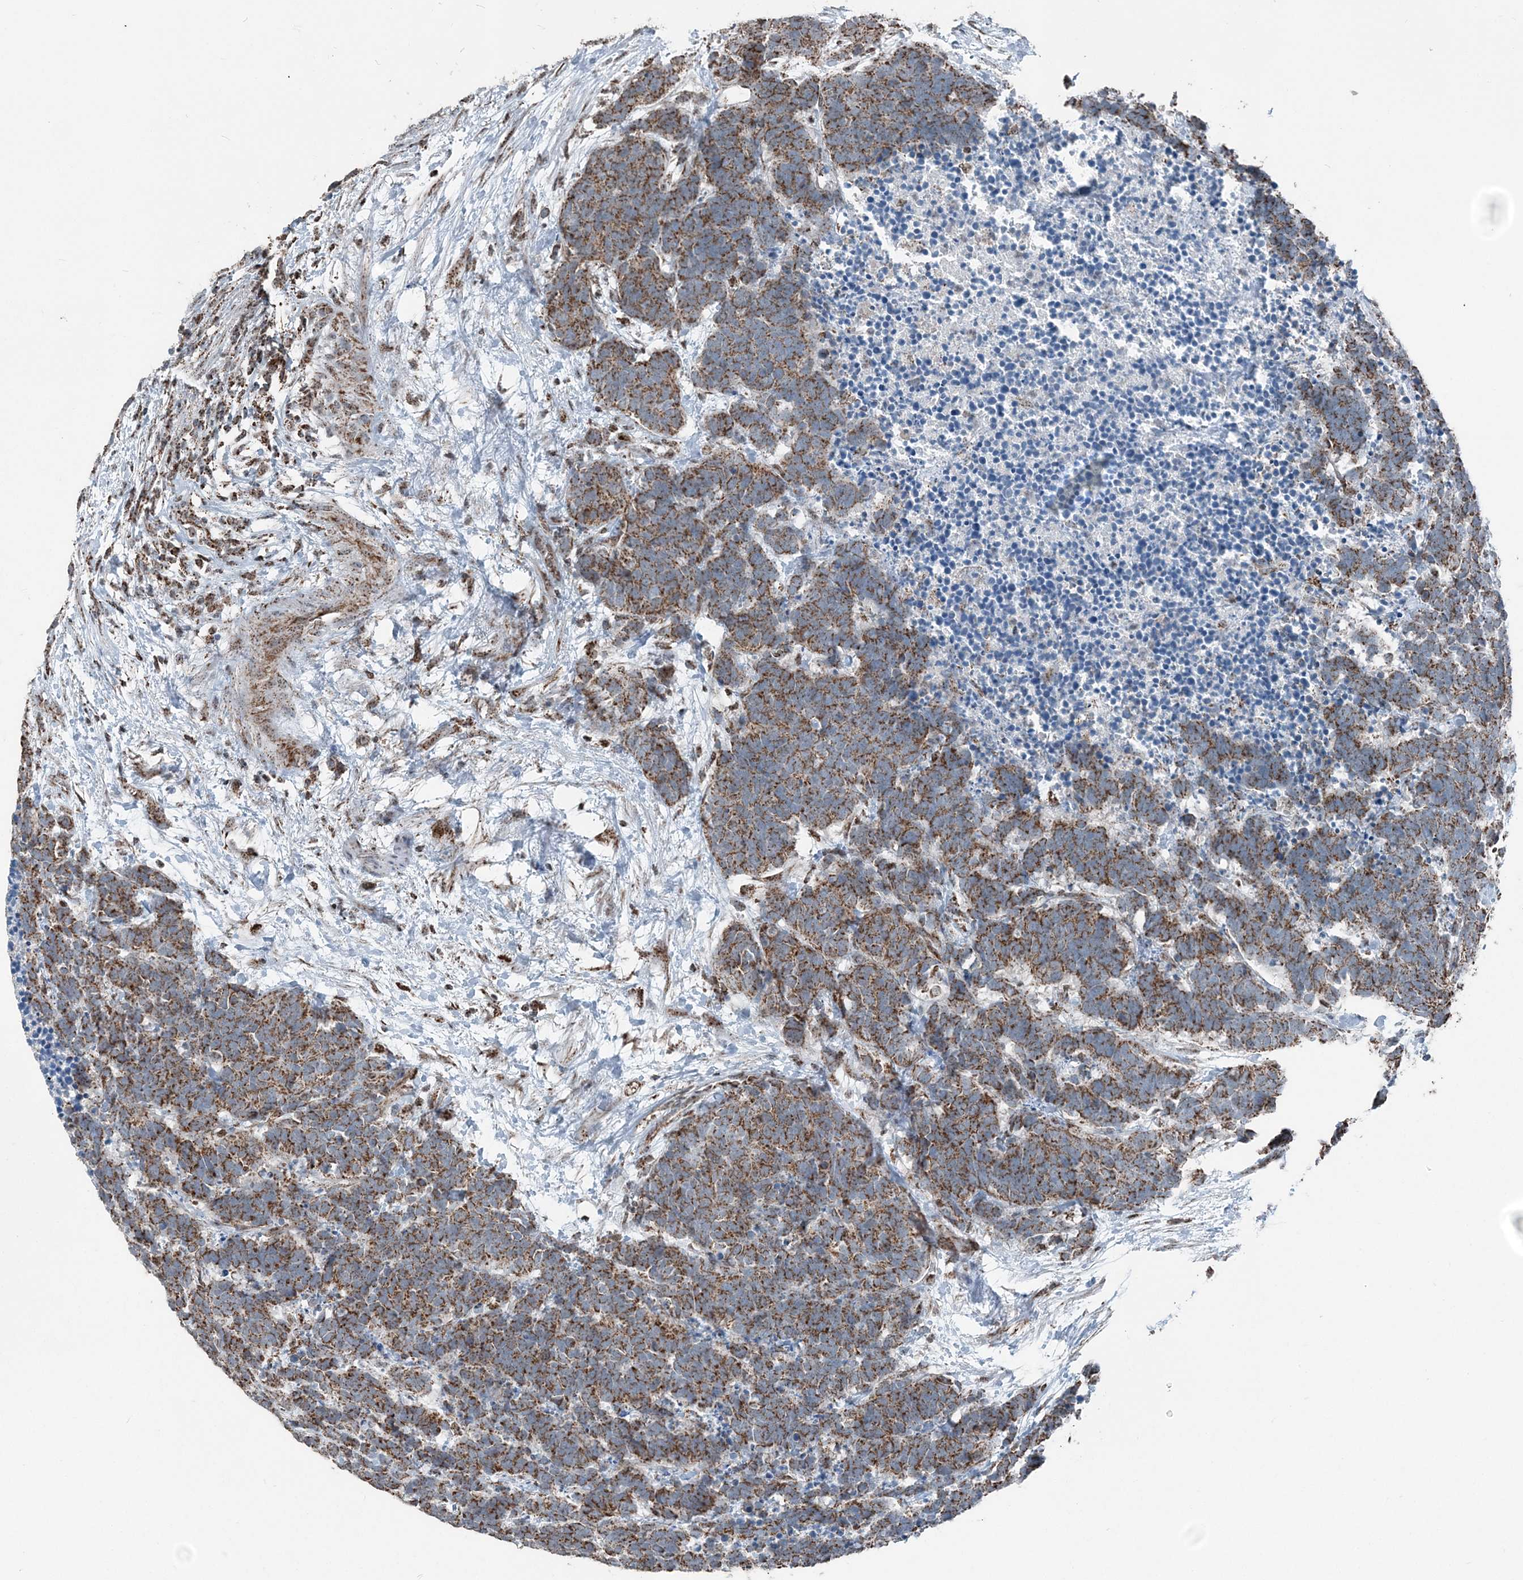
{"staining": {"intensity": "strong", "quantity": ">75%", "location": "cytoplasmic/membranous"}, "tissue": "carcinoid", "cell_type": "Tumor cells", "image_type": "cancer", "snomed": [{"axis": "morphology", "description": "Carcinoma, NOS"}, {"axis": "morphology", "description": "Carcinoid, malignant, NOS"}, {"axis": "topography", "description": "Urinary bladder"}], "caption": "Protein expression analysis of carcinoid demonstrates strong cytoplasmic/membranous positivity in approximately >75% of tumor cells.", "gene": "SUCLG1", "patient": {"sex": "male", "age": 57}}